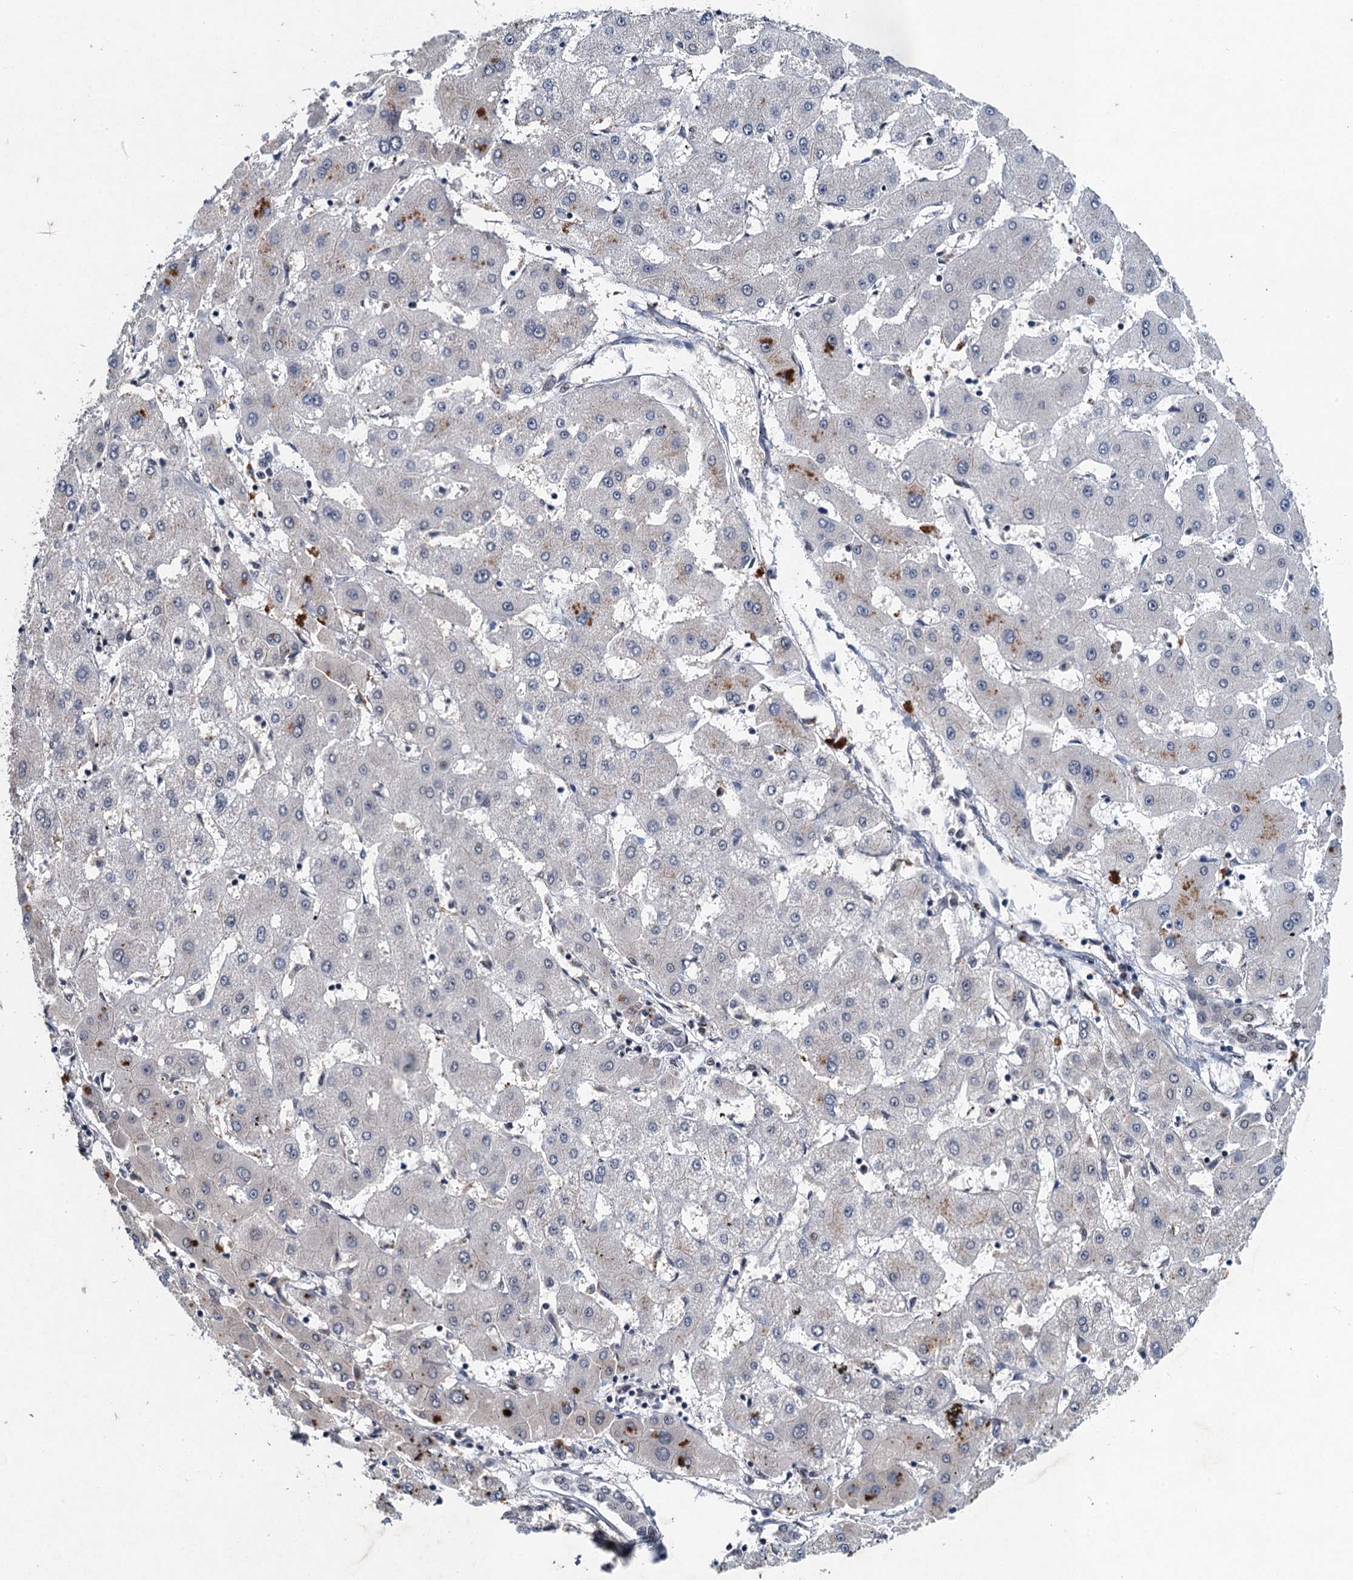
{"staining": {"intensity": "negative", "quantity": "none", "location": "none"}, "tissue": "liver cancer", "cell_type": "Tumor cells", "image_type": "cancer", "snomed": [{"axis": "morphology", "description": "Cholangiocarcinoma"}, {"axis": "topography", "description": "Liver"}], "caption": "An immunohistochemistry photomicrograph of liver cholangiocarcinoma is shown. There is no staining in tumor cells of liver cholangiocarcinoma.", "gene": "CSTF3", "patient": {"sex": "male", "age": 59}}